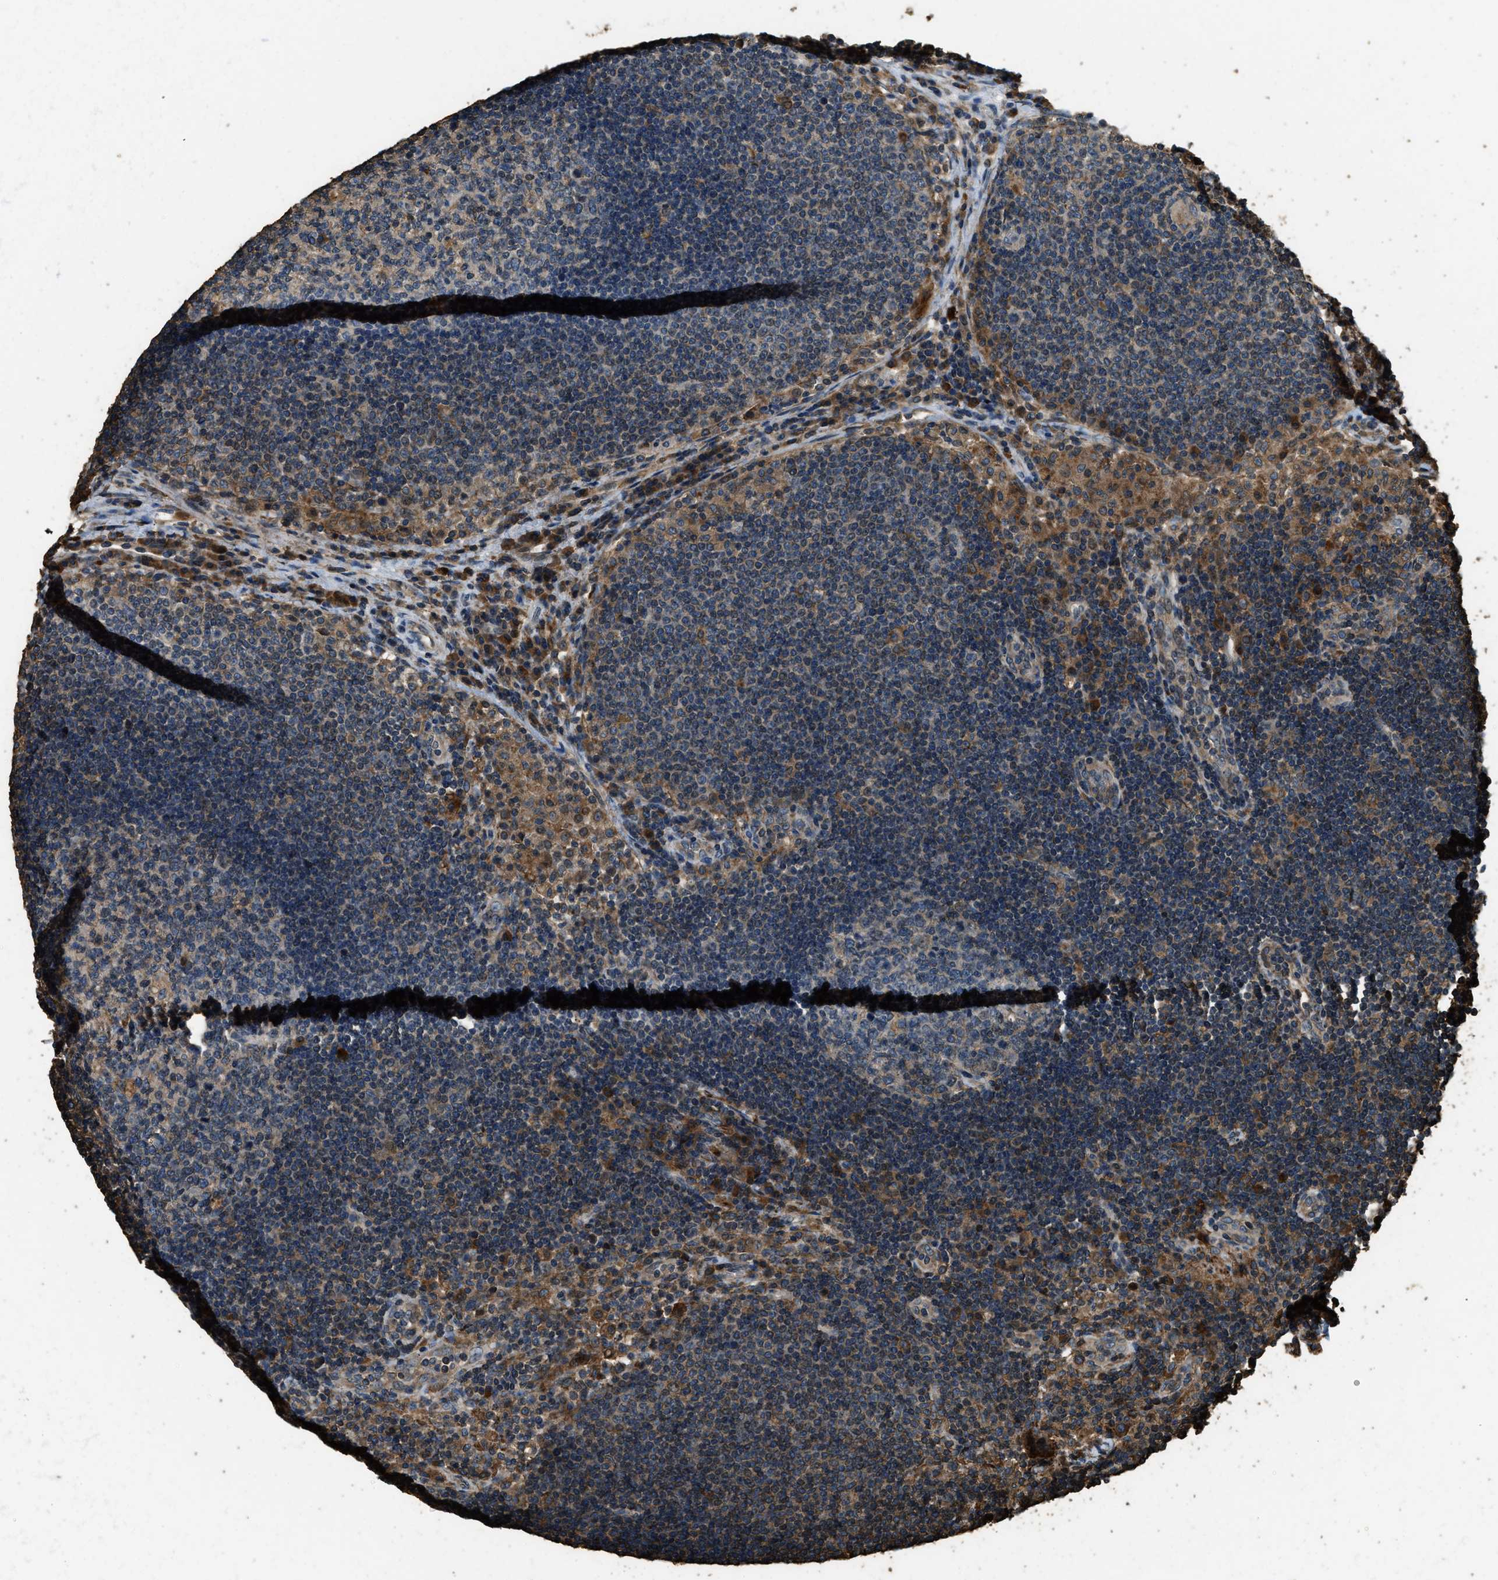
{"staining": {"intensity": "weak", "quantity": "25%-75%", "location": "cytoplasmic/membranous"}, "tissue": "lymph node", "cell_type": "Germinal center cells", "image_type": "normal", "snomed": [{"axis": "morphology", "description": "Normal tissue, NOS"}, {"axis": "topography", "description": "Lymph node"}], "caption": "Unremarkable lymph node reveals weak cytoplasmic/membranous staining in about 25%-75% of germinal center cells, visualized by immunohistochemistry.", "gene": "ERGIC1", "patient": {"sex": "female", "age": 53}}